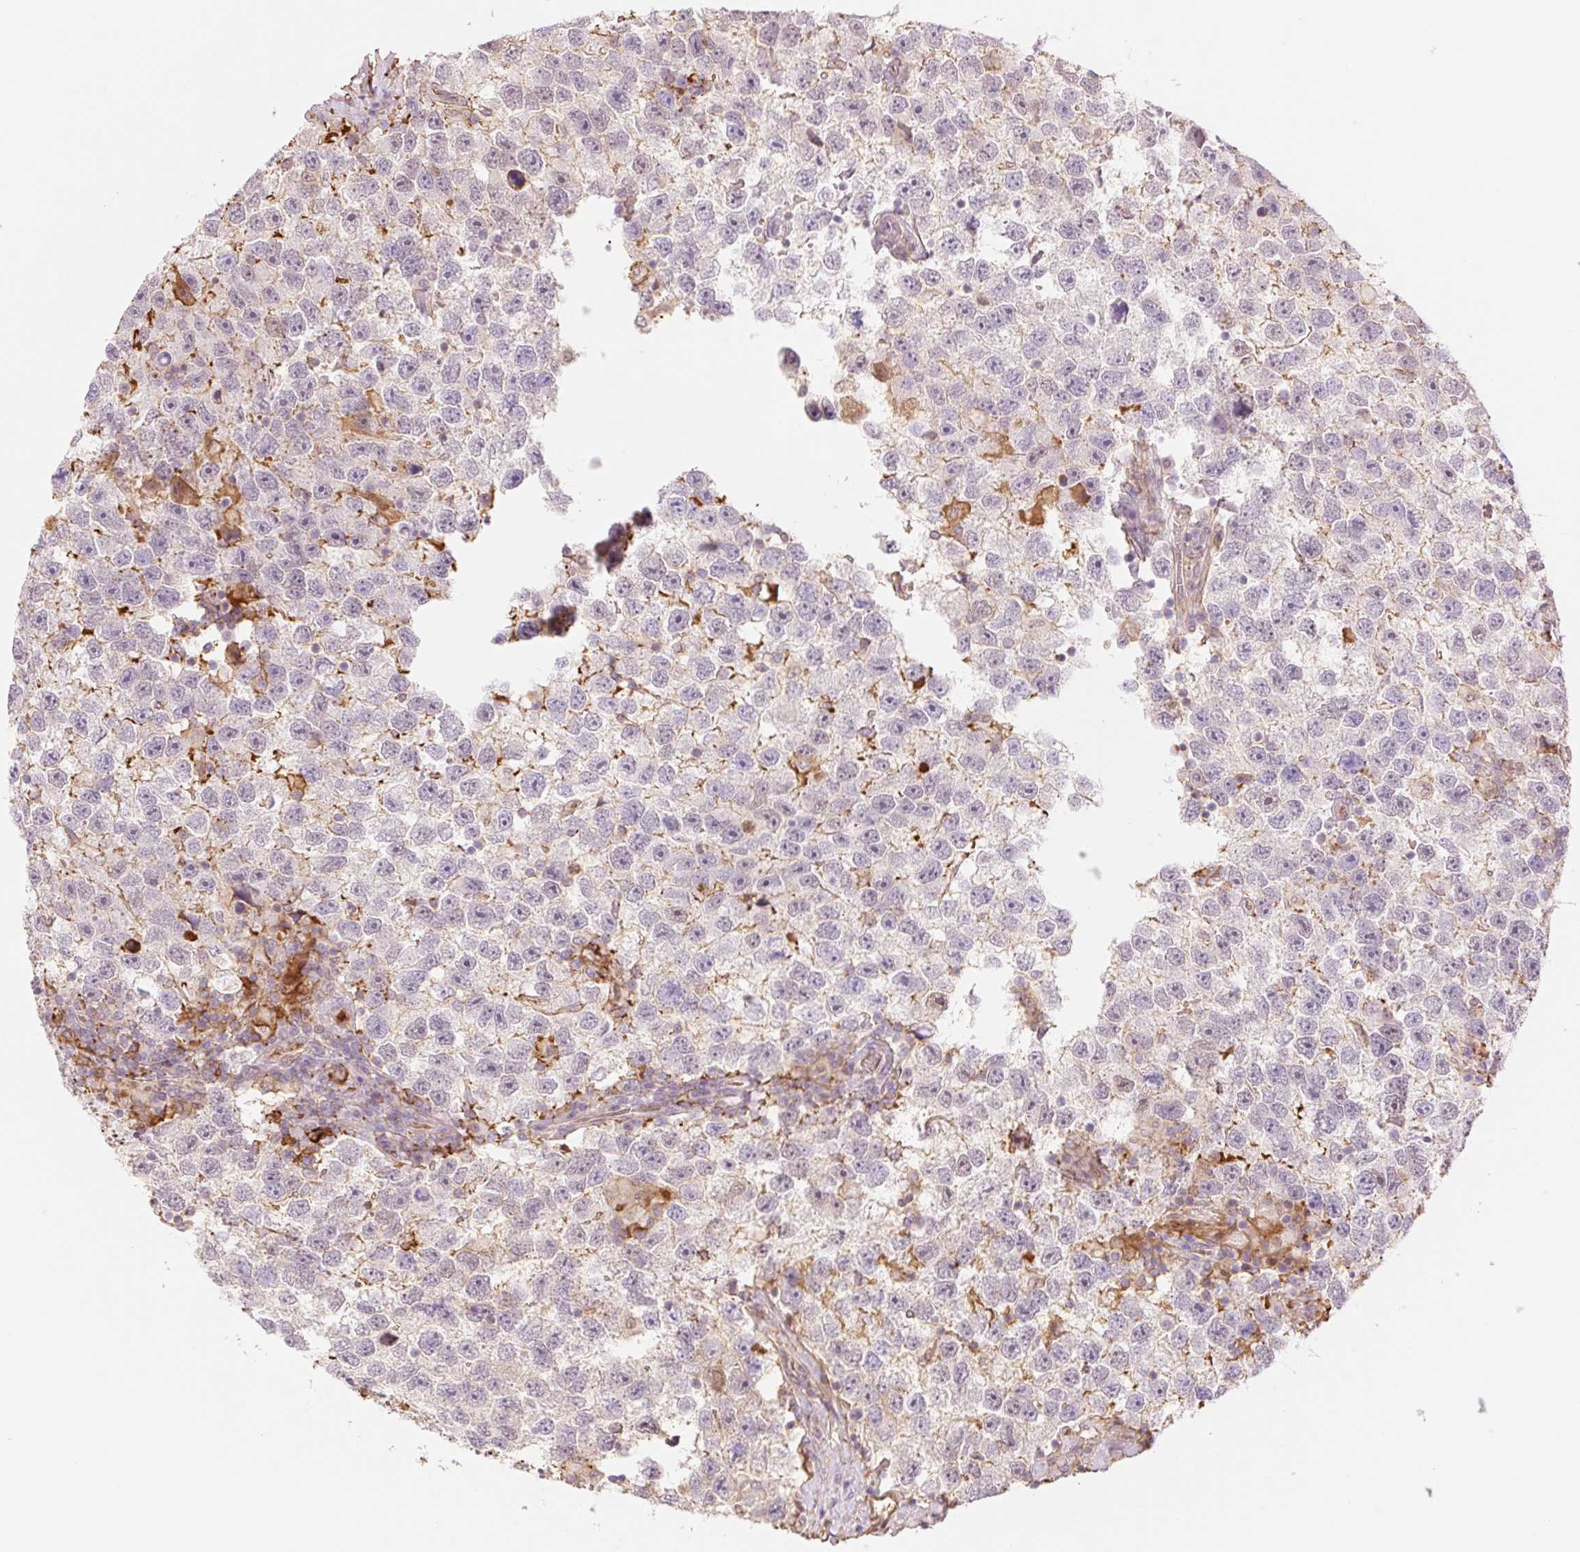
{"staining": {"intensity": "negative", "quantity": "none", "location": "none"}, "tissue": "testis cancer", "cell_type": "Tumor cells", "image_type": "cancer", "snomed": [{"axis": "morphology", "description": "Seminoma, NOS"}, {"axis": "topography", "description": "Testis"}], "caption": "Histopathology image shows no protein staining in tumor cells of testis cancer (seminoma) tissue.", "gene": "HEBP1", "patient": {"sex": "male", "age": 26}}